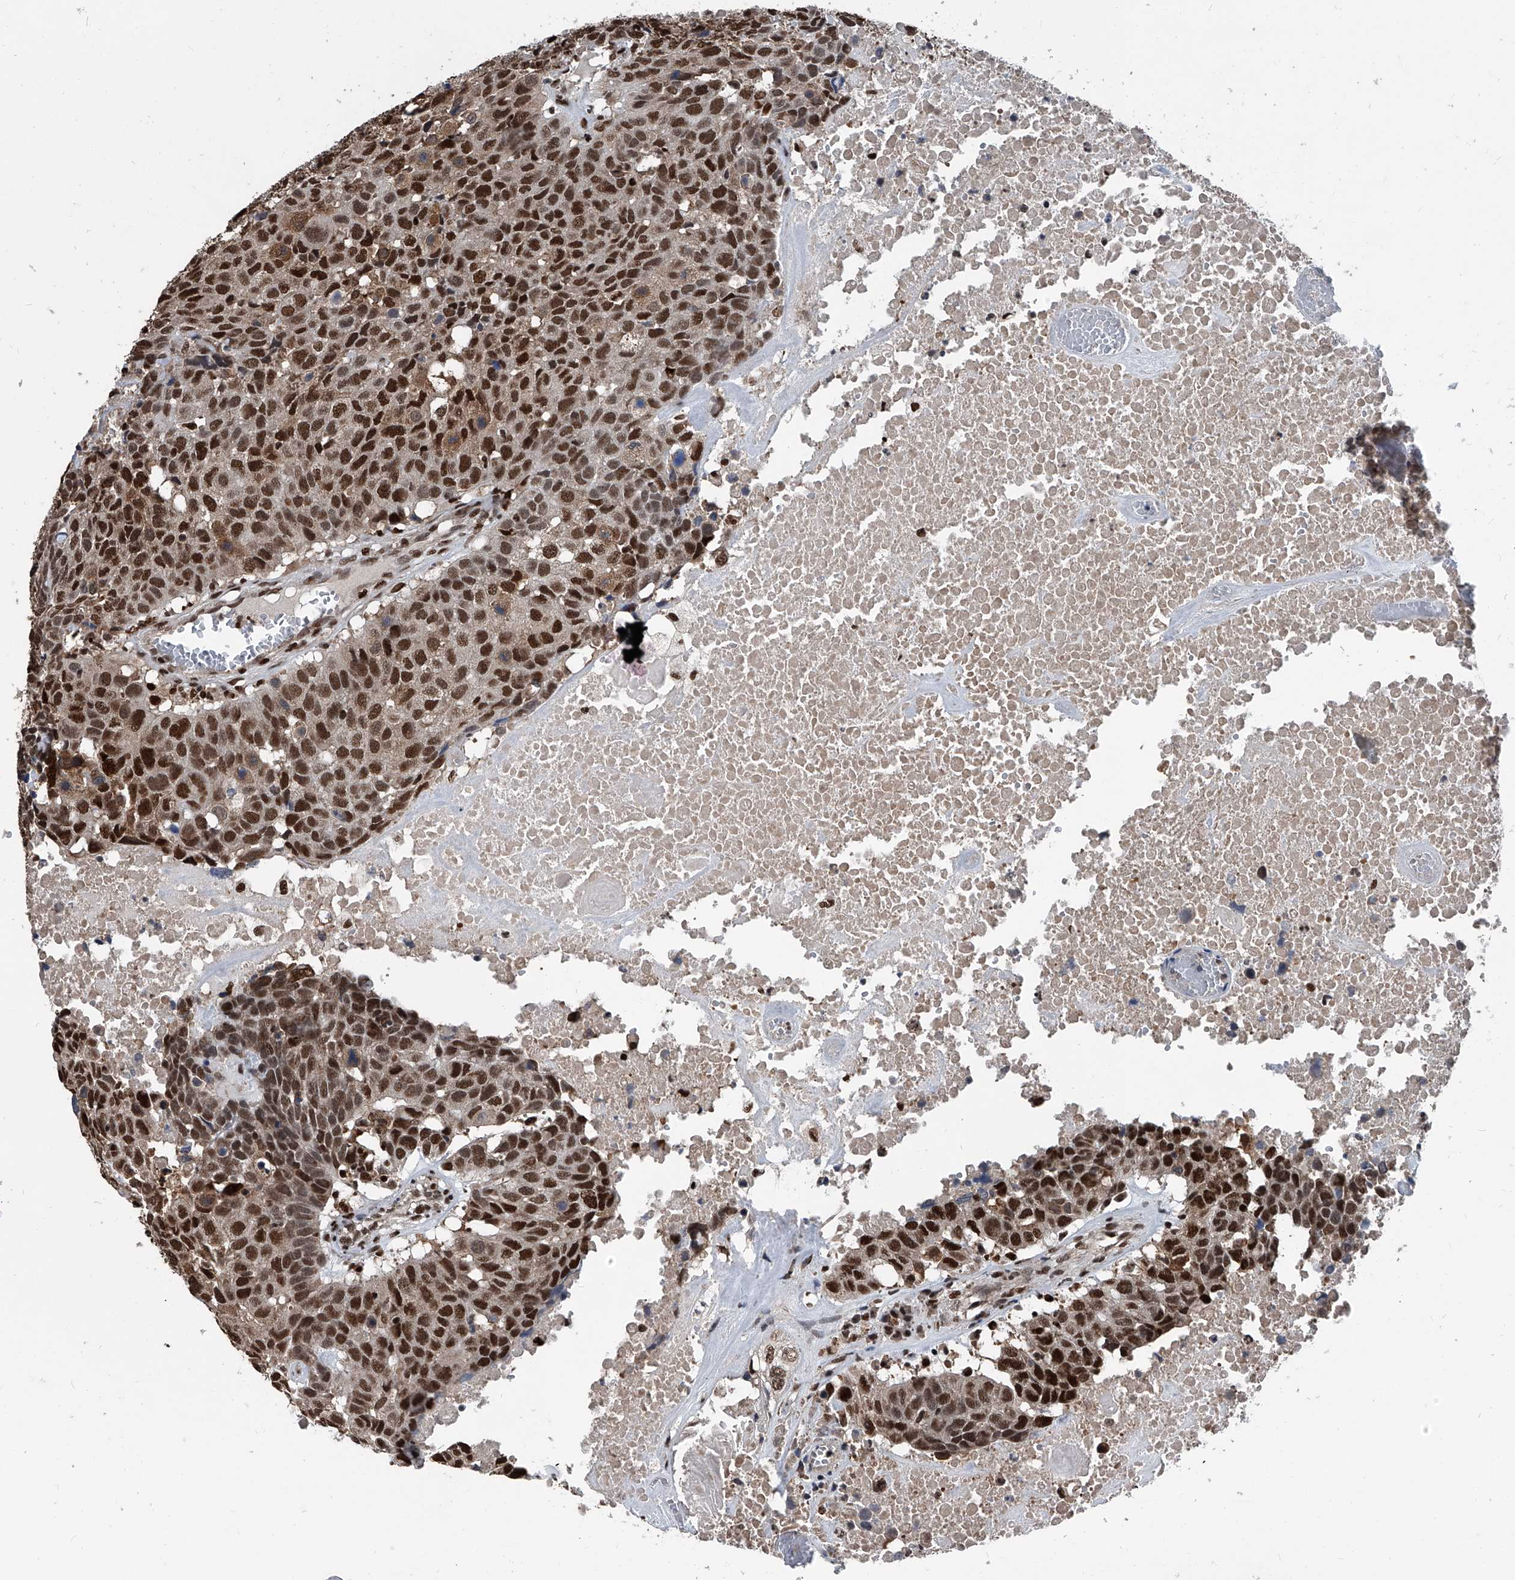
{"staining": {"intensity": "strong", "quantity": ">75%", "location": "nuclear"}, "tissue": "head and neck cancer", "cell_type": "Tumor cells", "image_type": "cancer", "snomed": [{"axis": "morphology", "description": "Squamous cell carcinoma, NOS"}, {"axis": "topography", "description": "Head-Neck"}], "caption": "Immunohistochemical staining of head and neck squamous cell carcinoma shows high levels of strong nuclear protein staining in about >75% of tumor cells.", "gene": "FKBP5", "patient": {"sex": "male", "age": 66}}